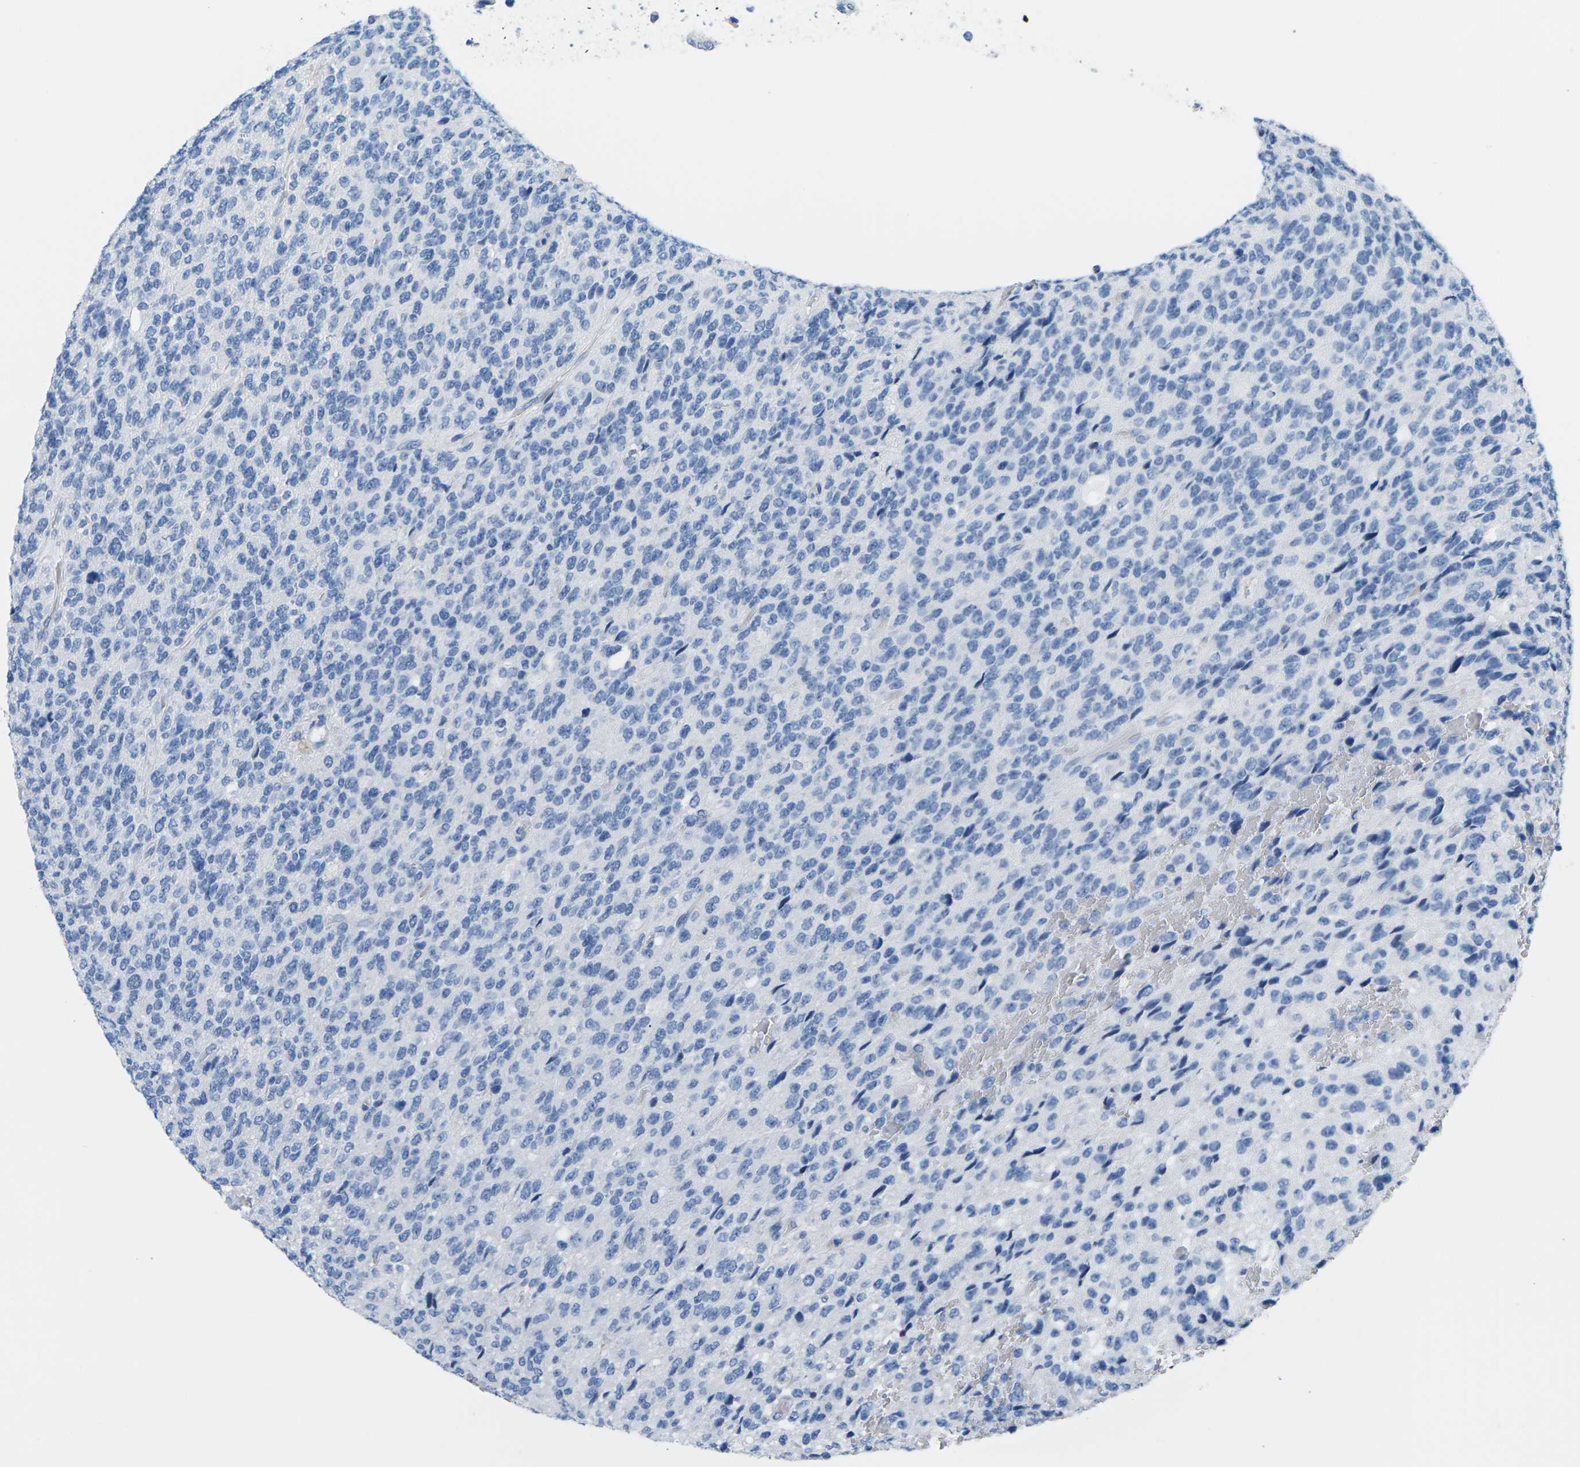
{"staining": {"intensity": "negative", "quantity": "none", "location": "none"}, "tissue": "glioma", "cell_type": "Tumor cells", "image_type": "cancer", "snomed": [{"axis": "morphology", "description": "Glioma, malignant, High grade"}, {"axis": "topography", "description": "pancreas cauda"}], "caption": "Image shows no protein staining in tumor cells of glioma tissue.", "gene": "SLC12A1", "patient": {"sex": "male", "age": 60}}